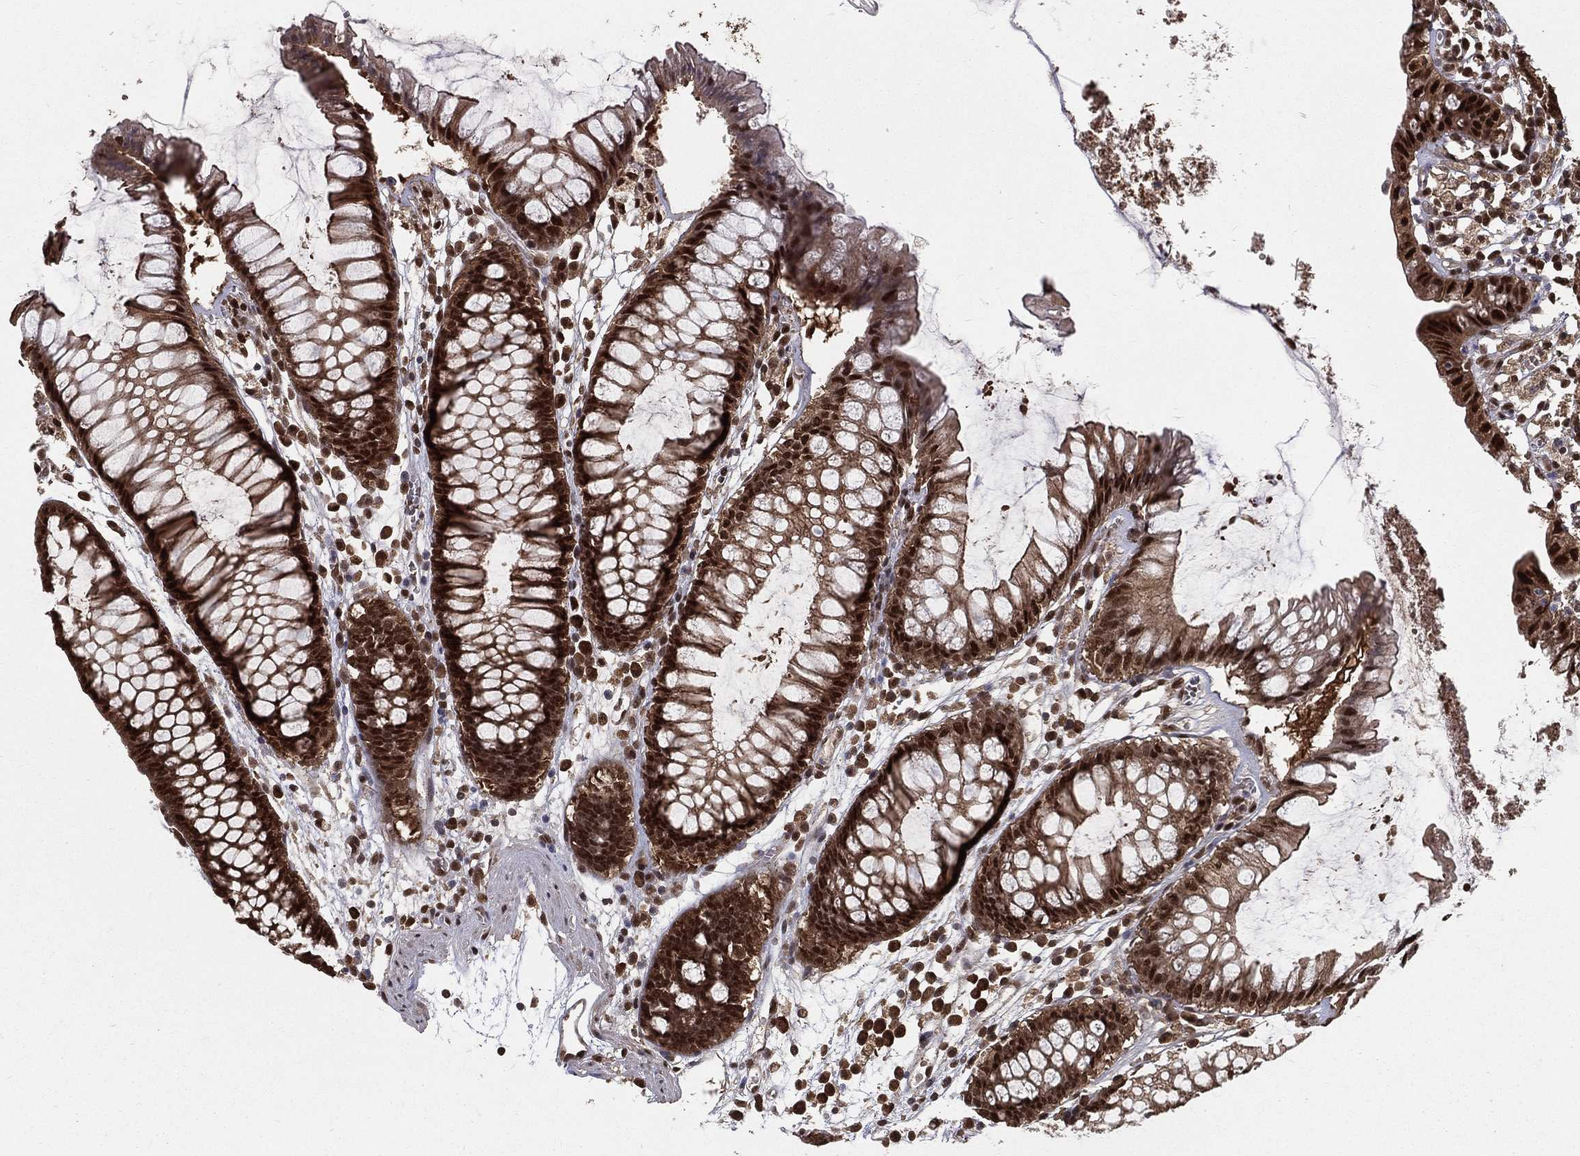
{"staining": {"intensity": "moderate", "quantity": "25%-75%", "location": "cytoplasmic/membranous,nuclear"}, "tissue": "colon", "cell_type": "Endothelial cells", "image_type": "normal", "snomed": [{"axis": "morphology", "description": "Normal tissue, NOS"}, {"axis": "morphology", "description": "Adenocarcinoma, NOS"}, {"axis": "topography", "description": "Colon"}], "caption": "A photomicrograph of colon stained for a protein demonstrates moderate cytoplasmic/membranous,nuclear brown staining in endothelial cells.", "gene": "CARM1", "patient": {"sex": "male", "age": 65}}